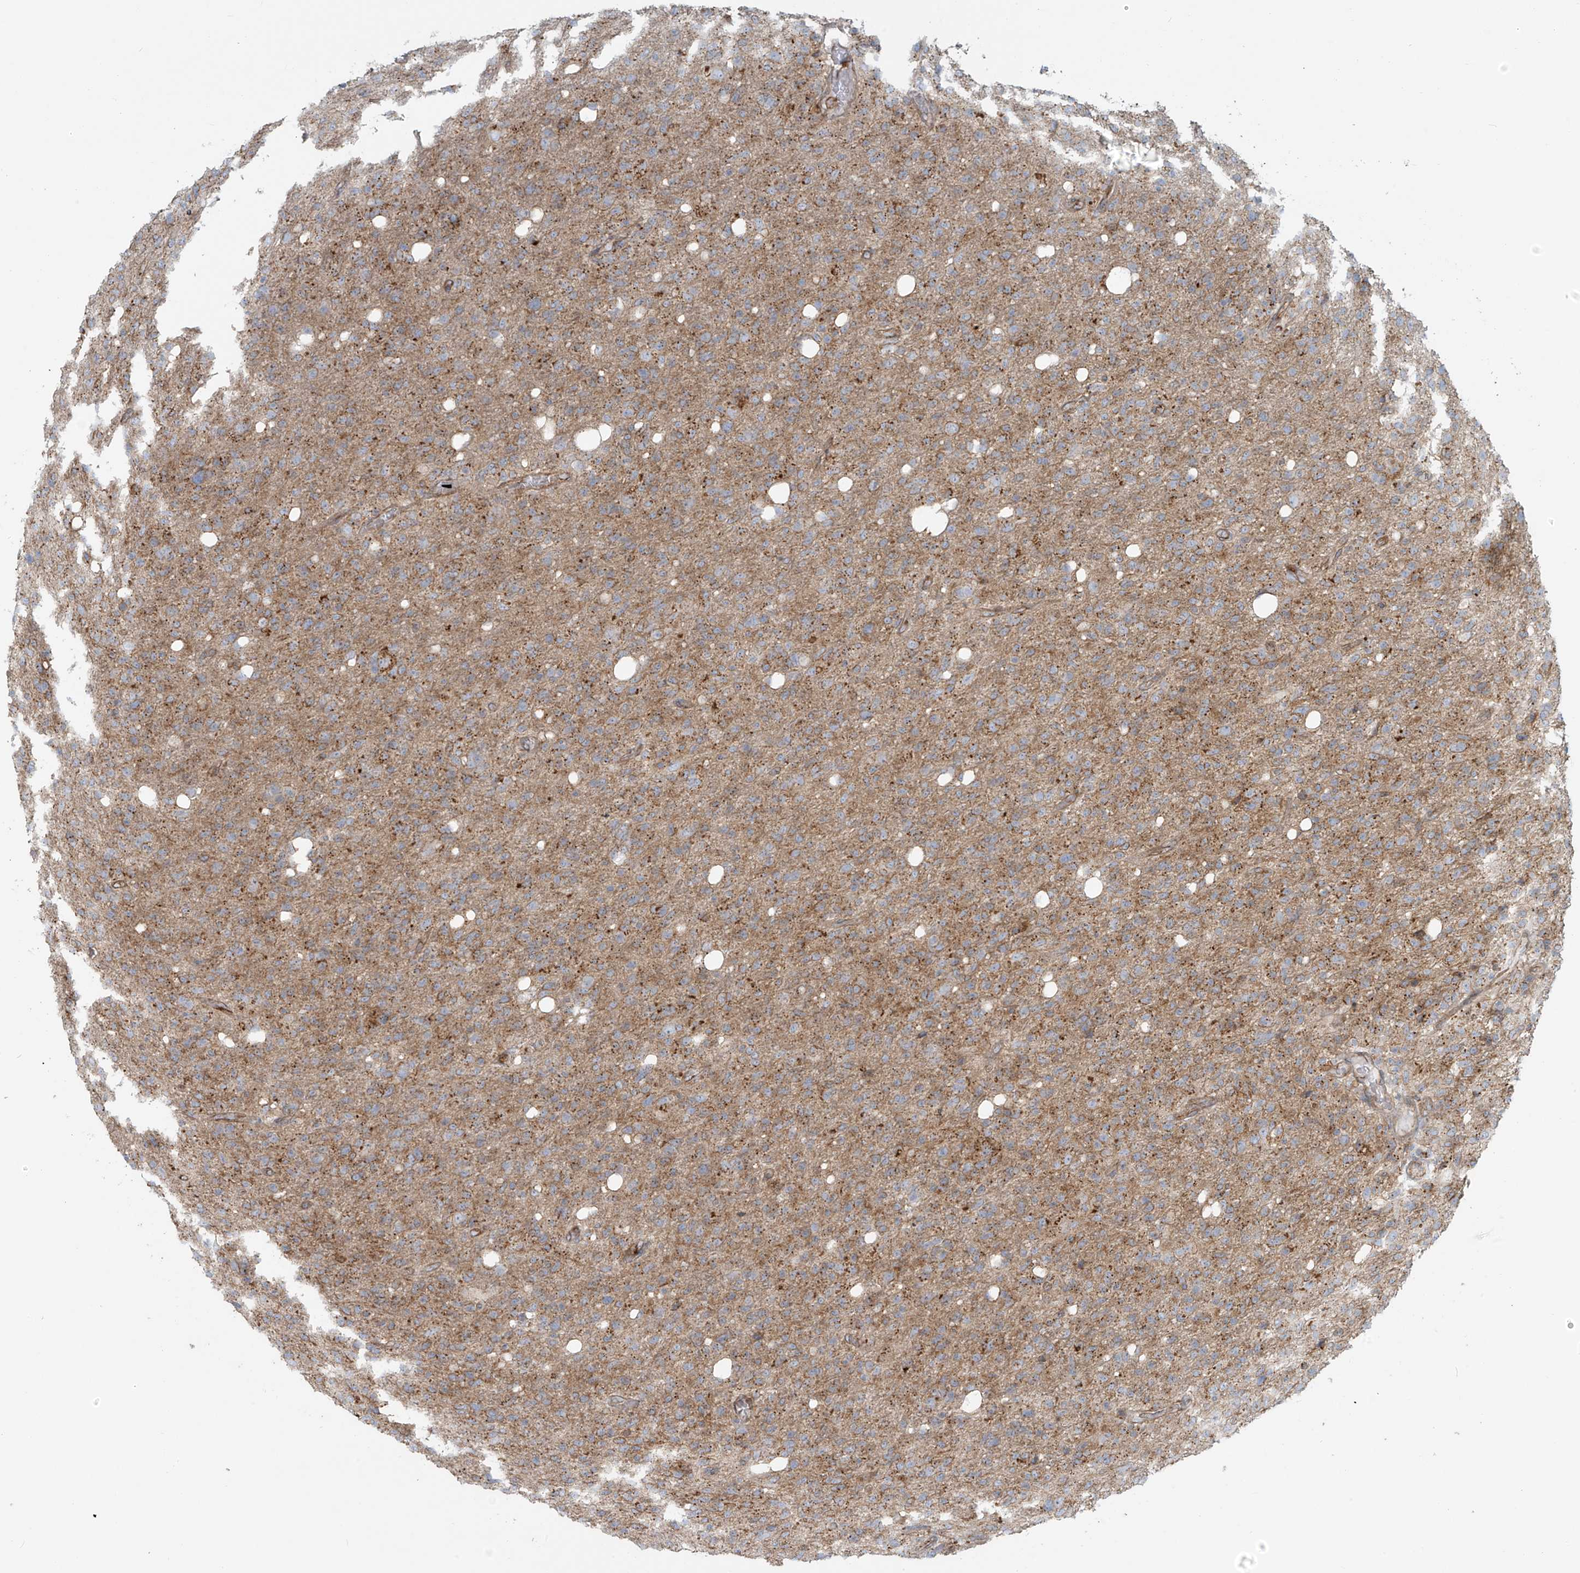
{"staining": {"intensity": "weak", "quantity": "<25%", "location": "cytoplasmic/membranous"}, "tissue": "glioma", "cell_type": "Tumor cells", "image_type": "cancer", "snomed": [{"axis": "morphology", "description": "Glioma, malignant, High grade"}, {"axis": "topography", "description": "Brain"}], "caption": "Tumor cells are negative for protein expression in human glioma.", "gene": "LZTS3", "patient": {"sex": "female", "age": 57}}